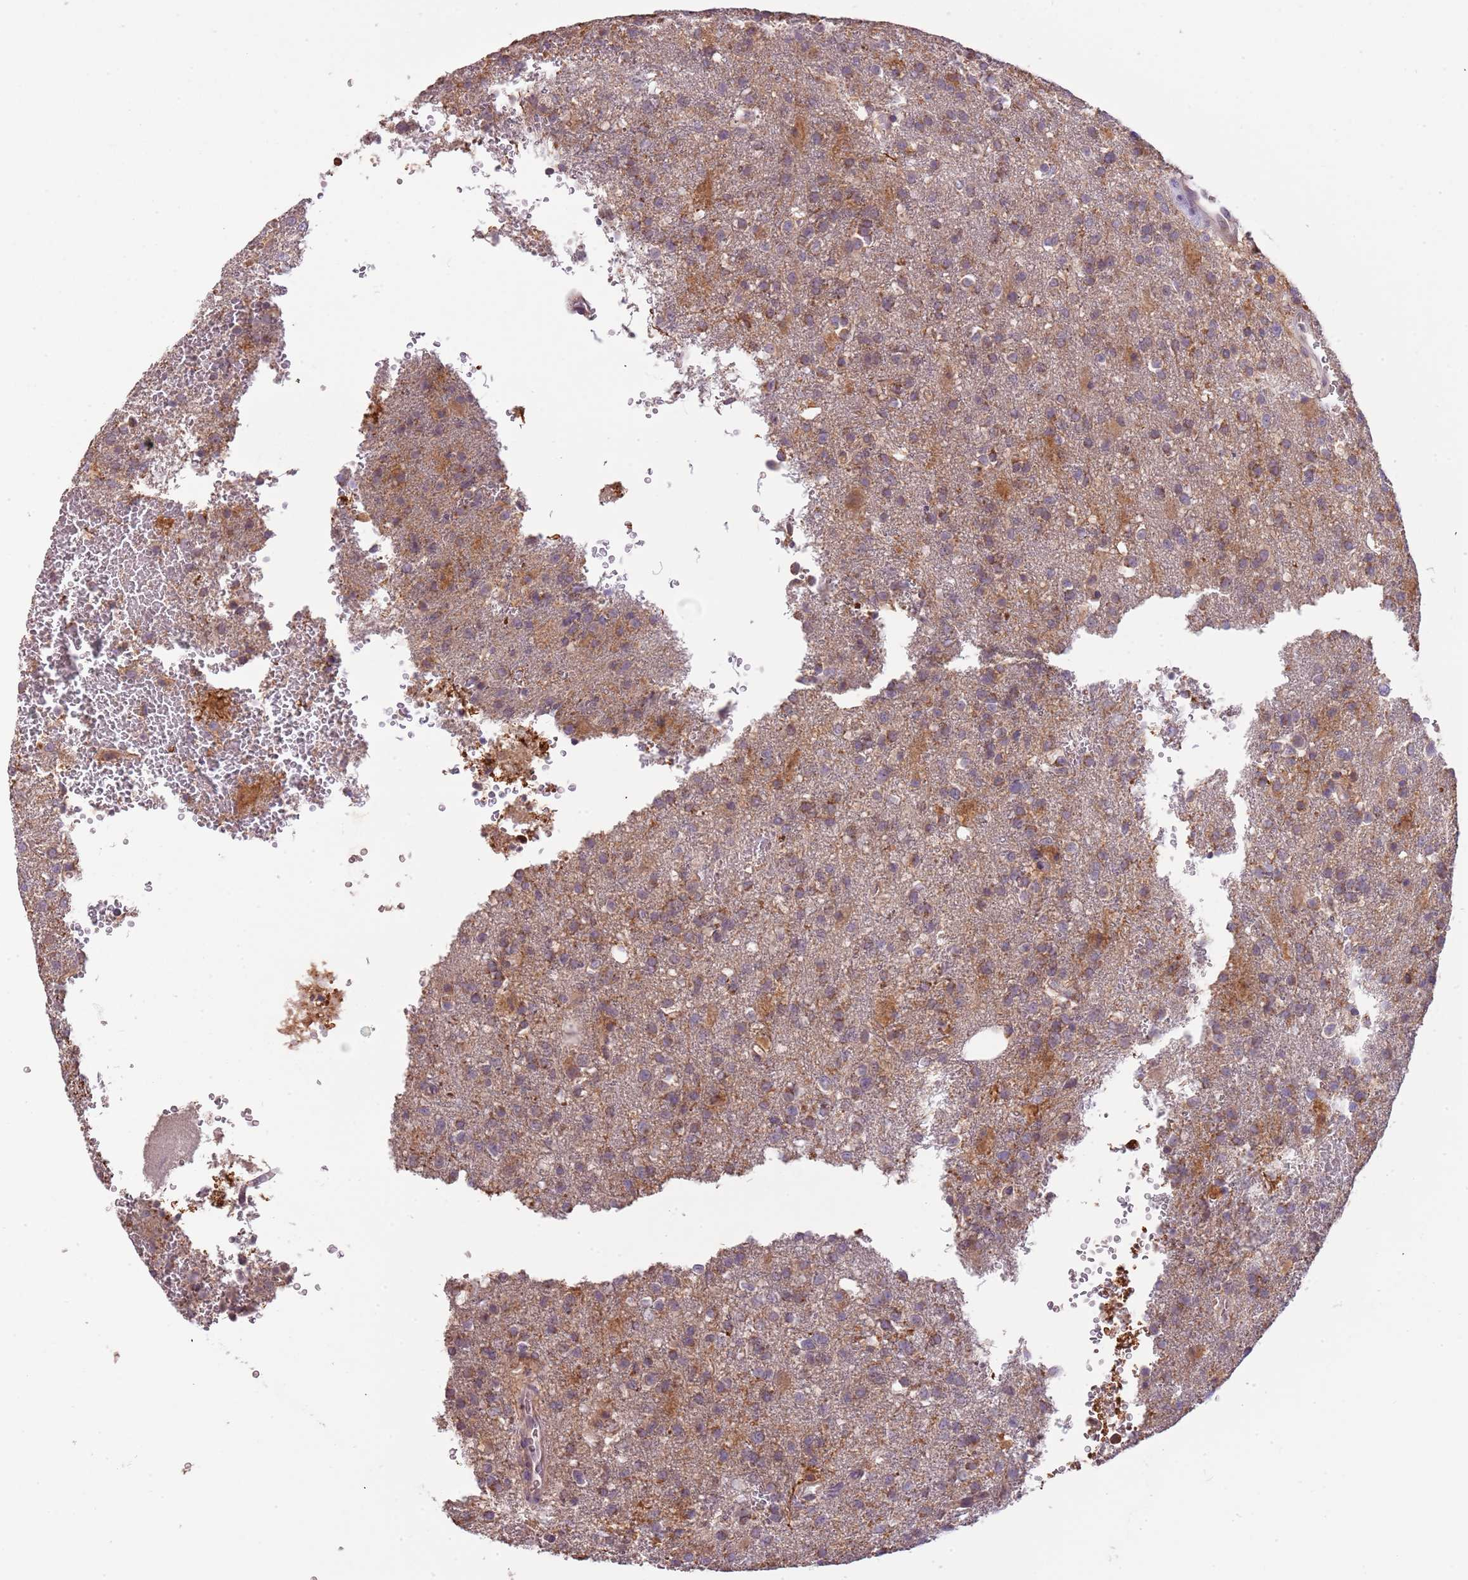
{"staining": {"intensity": "moderate", "quantity": ">75%", "location": "cytoplasmic/membranous"}, "tissue": "glioma", "cell_type": "Tumor cells", "image_type": "cancer", "snomed": [{"axis": "morphology", "description": "Glioma, malignant, High grade"}, {"axis": "topography", "description": "Brain"}], "caption": "Tumor cells reveal medium levels of moderate cytoplasmic/membranous positivity in approximately >75% of cells in glioma.", "gene": "FECH", "patient": {"sex": "female", "age": 74}}